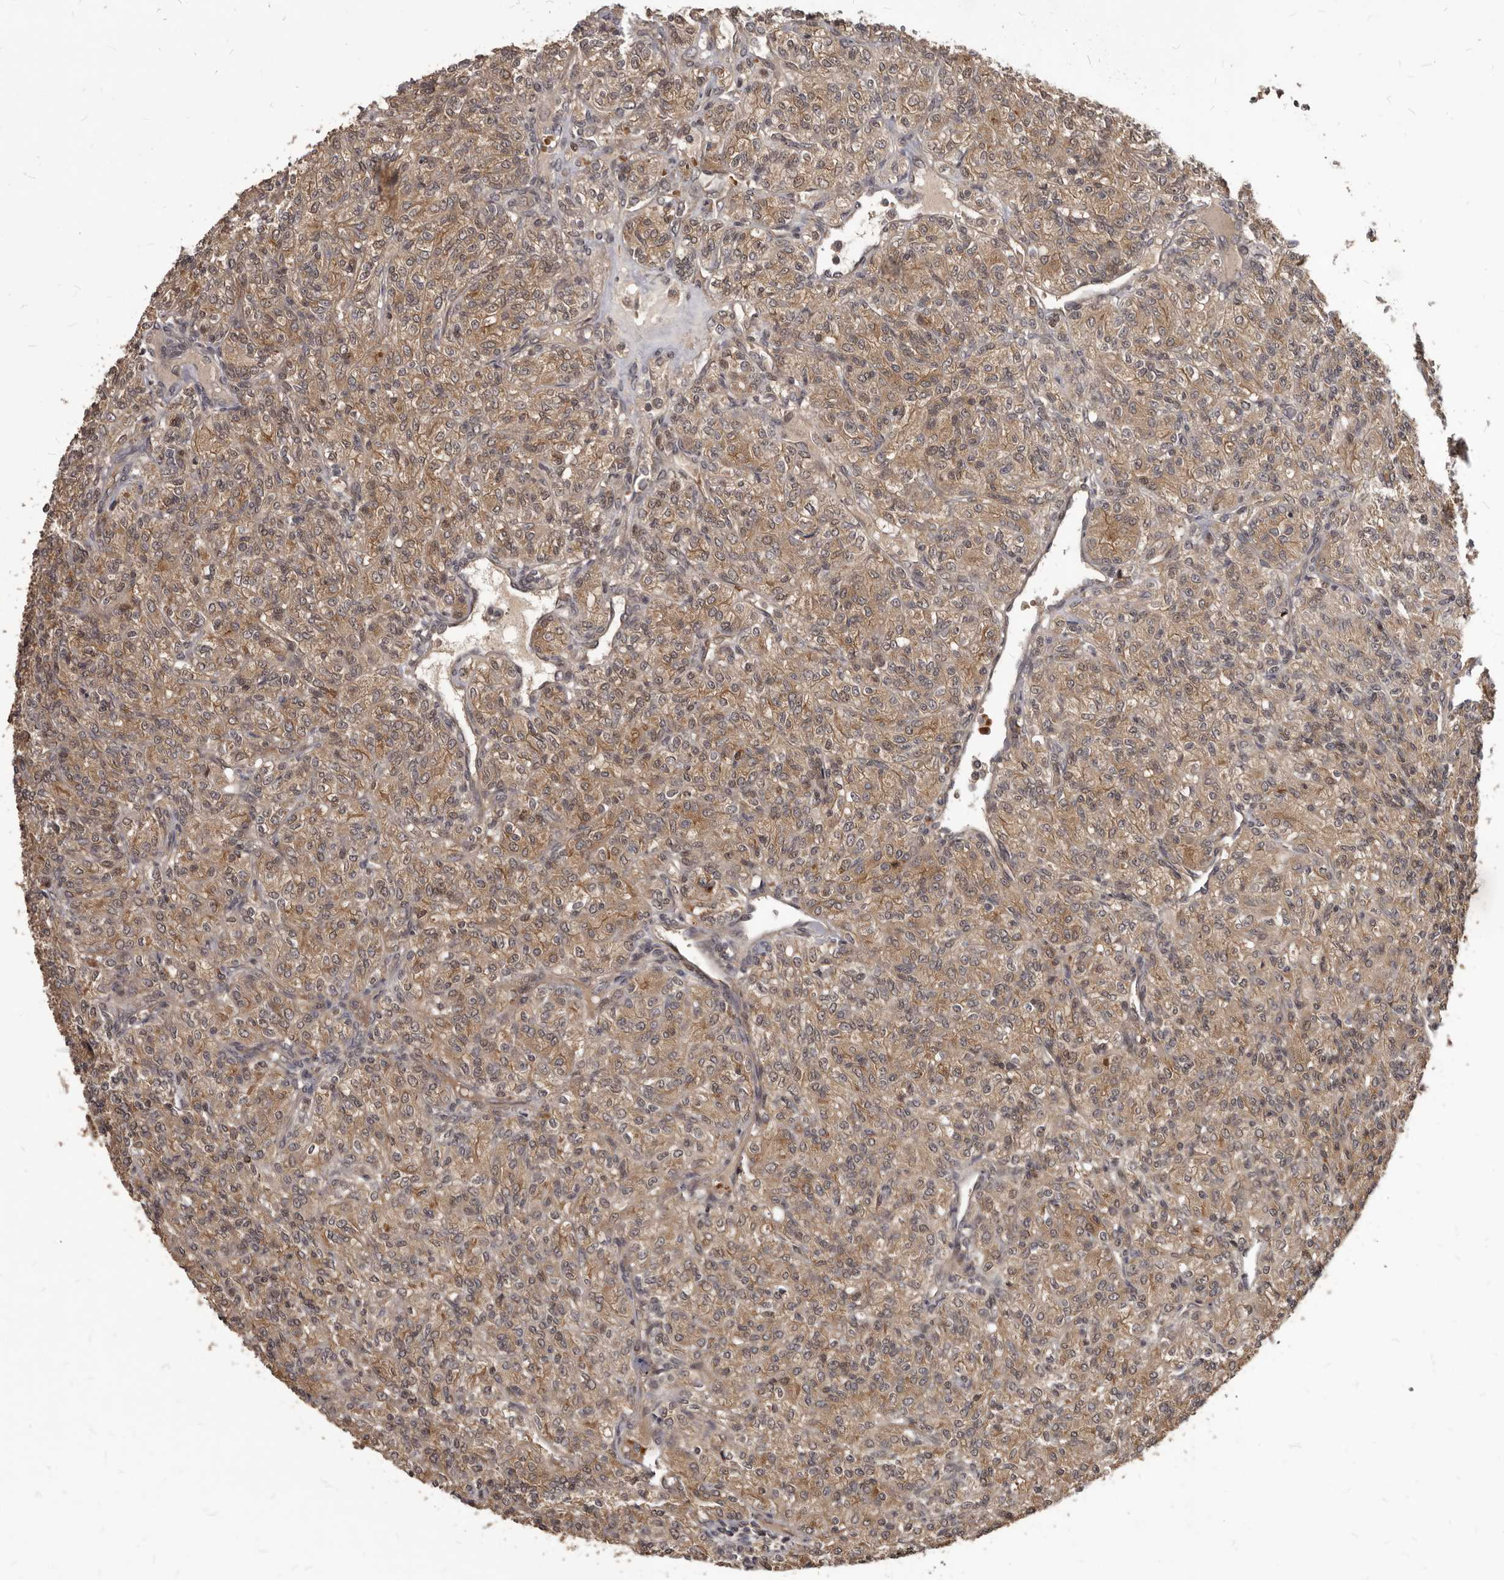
{"staining": {"intensity": "moderate", "quantity": ">75%", "location": "cytoplasmic/membranous"}, "tissue": "renal cancer", "cell_type": "Tumor cells", "image_type": "cancer", "snomed": [{"axis": "morphology", "description": "Adenocarcinoma, NOS"}, {"axis": "topography", "description": "Kidney"}], "caption": "A medium amount of moderate cytoplasmic/membranous positivity is appreciated in approximately >75% of tumor cells in renal cancer (adenocarcinoma) tissue.", "gene": "GABPB2", "patient": {"sex": "male", "age": 77}}